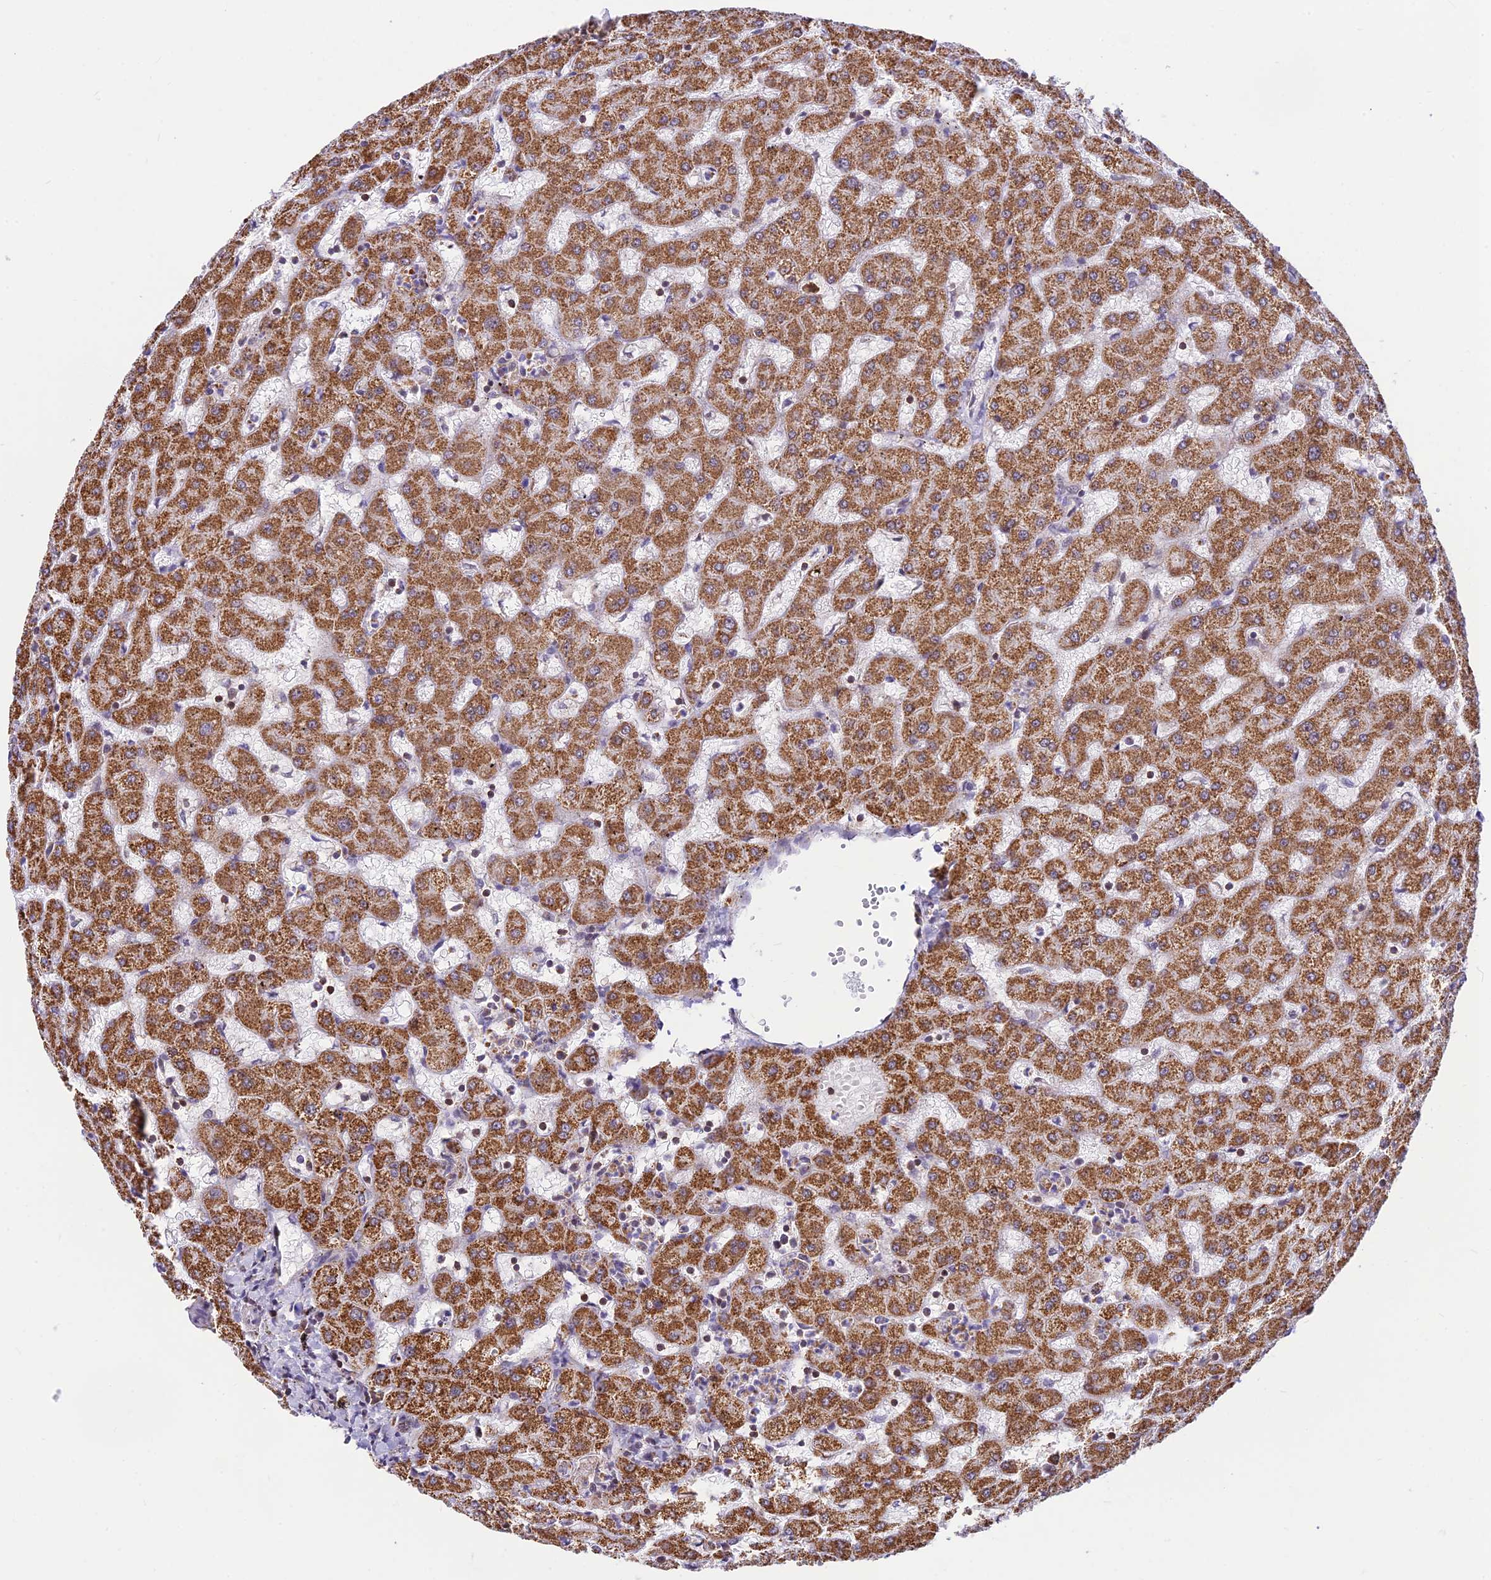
{"staining": {"intensity": "weak", "quantity": "25%-75%", "location": "cytoplasmic/membranous"}, "tissue": "liver", "cell_type": "Cholangiocytes", "image_type": "normal", "snomed": [{"axis": "morphology", "description": "Normal tissue, NOS"}, {"axis": "topography", "description": "Liver"}], "caption": "Immunohistochemical staining of benign liver demonstrates low levels of weak cytoplasmic/membranous expression in about 25%-75% of cholangiocytes.", "gene": "POLR1G", "patient": {"sex": "female", "age": 63}}